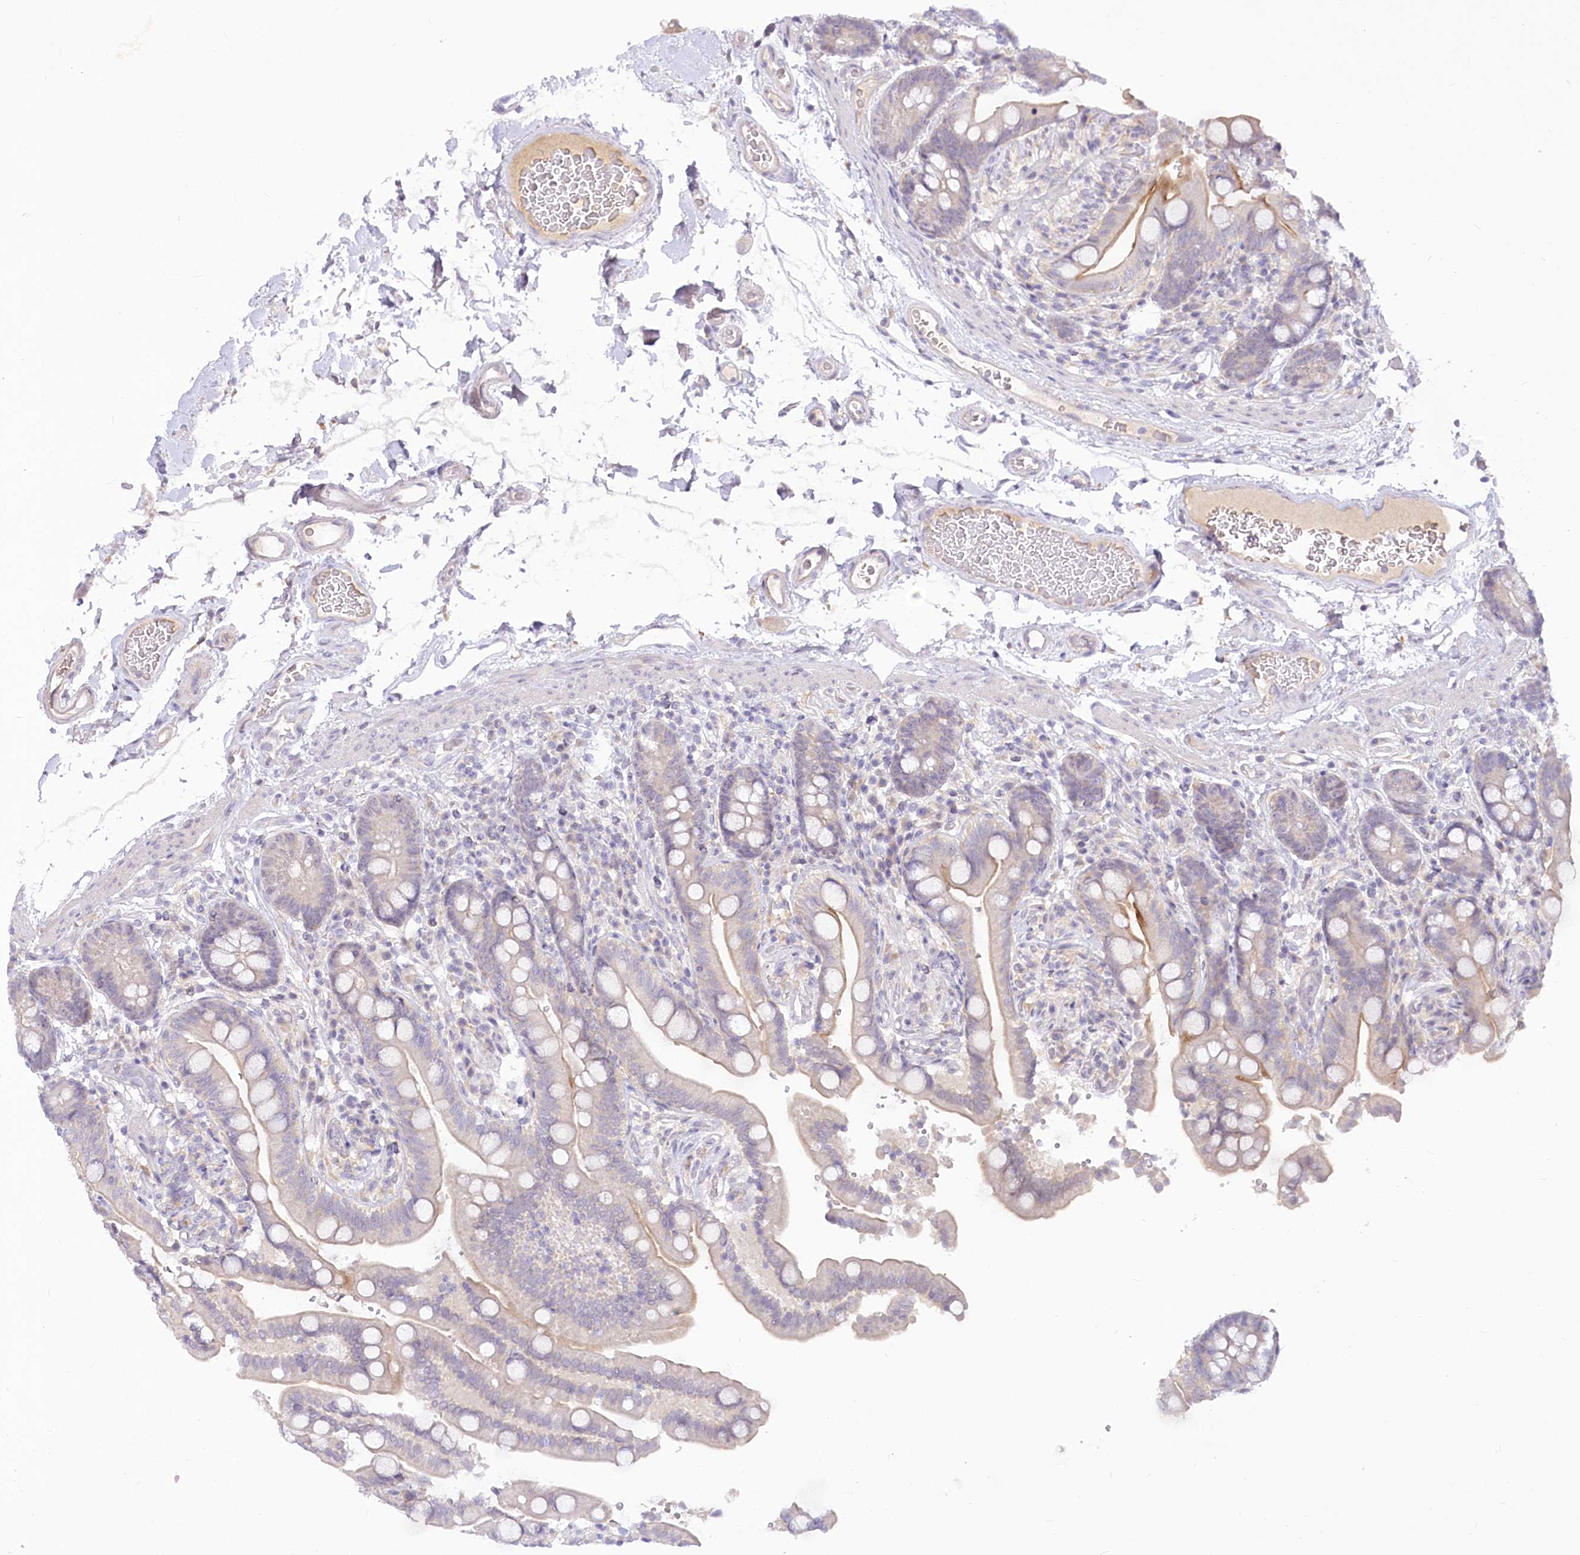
{"staining": {"intensity": "weak", "quantity": ">75%", "location": "cytoplasmic/membranous"}, "tissue": "colon", "cell_type": "Endothelial cells", "image_type": "normal", "snomed": [{"axis": "morphology", "description": "Normal tissue, NOS"}, {"axis": "topography", "description": "Smooth muscle"}, {"axis": "topography", "description": "Colon"}], "caption": "A brown stain highlights weak cytoplasmic/membranous expression of a protein in endothelial cells of benign colon.", "gene": "EFHC2", "patient": {"sex": "male", "age": 73}}